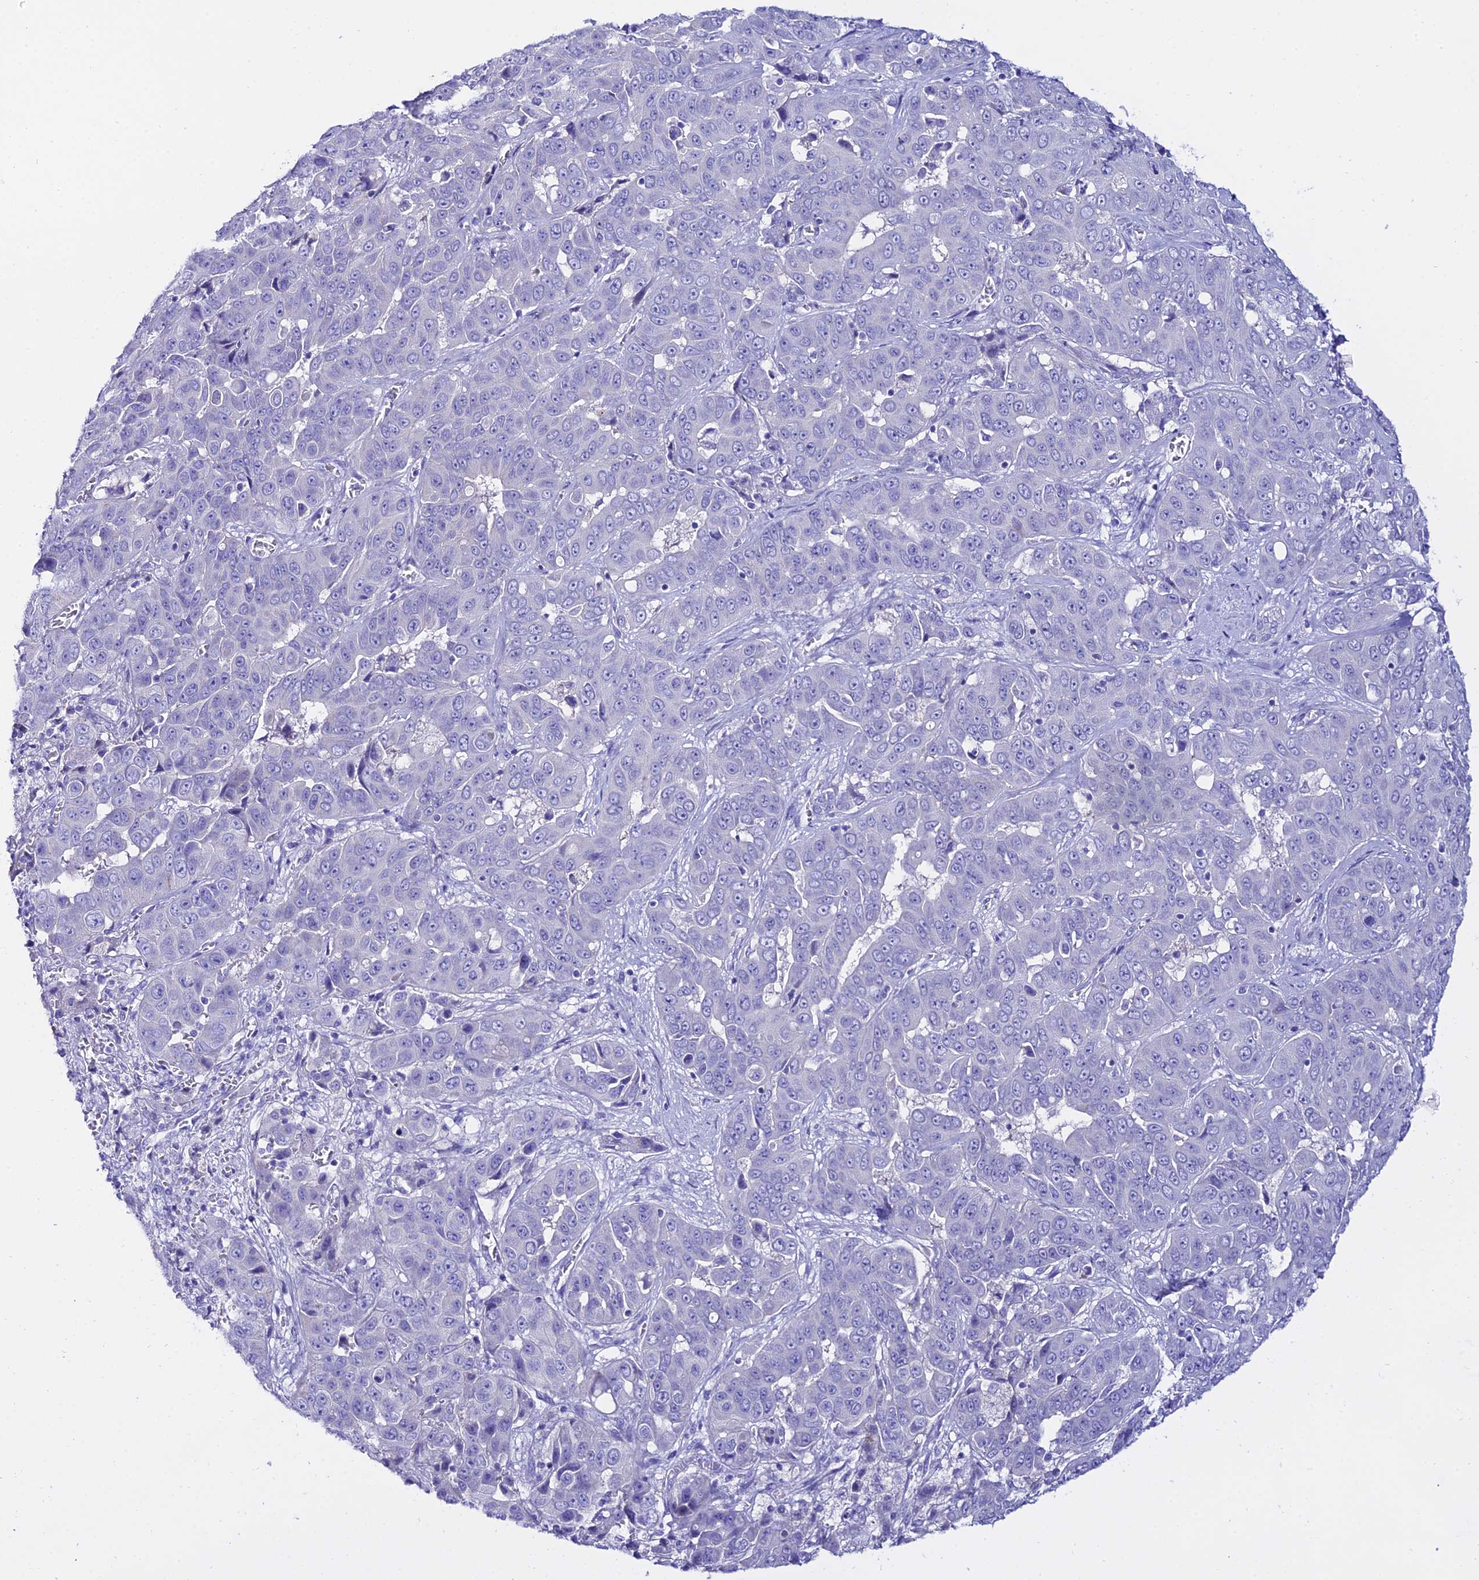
{"staining": {"intensity": "negative", "quantity": "none", "location": "none"}, "tissue": "liver cancer", "cell_type": "Tumor cells", "image_type": "cancer", "snomed": [{"axis": "morphology", "description": "Cholangiocarcinoma"}, {"axis": "topography", "description": "Liver"}], "caption": "Liver cancer (cholangiocarcinoma) was stained to show a protein in brown. There is no significant expression in tumor cells.", "gene": "OR4D5", "patient": {"sex": "female", "age": 52}}